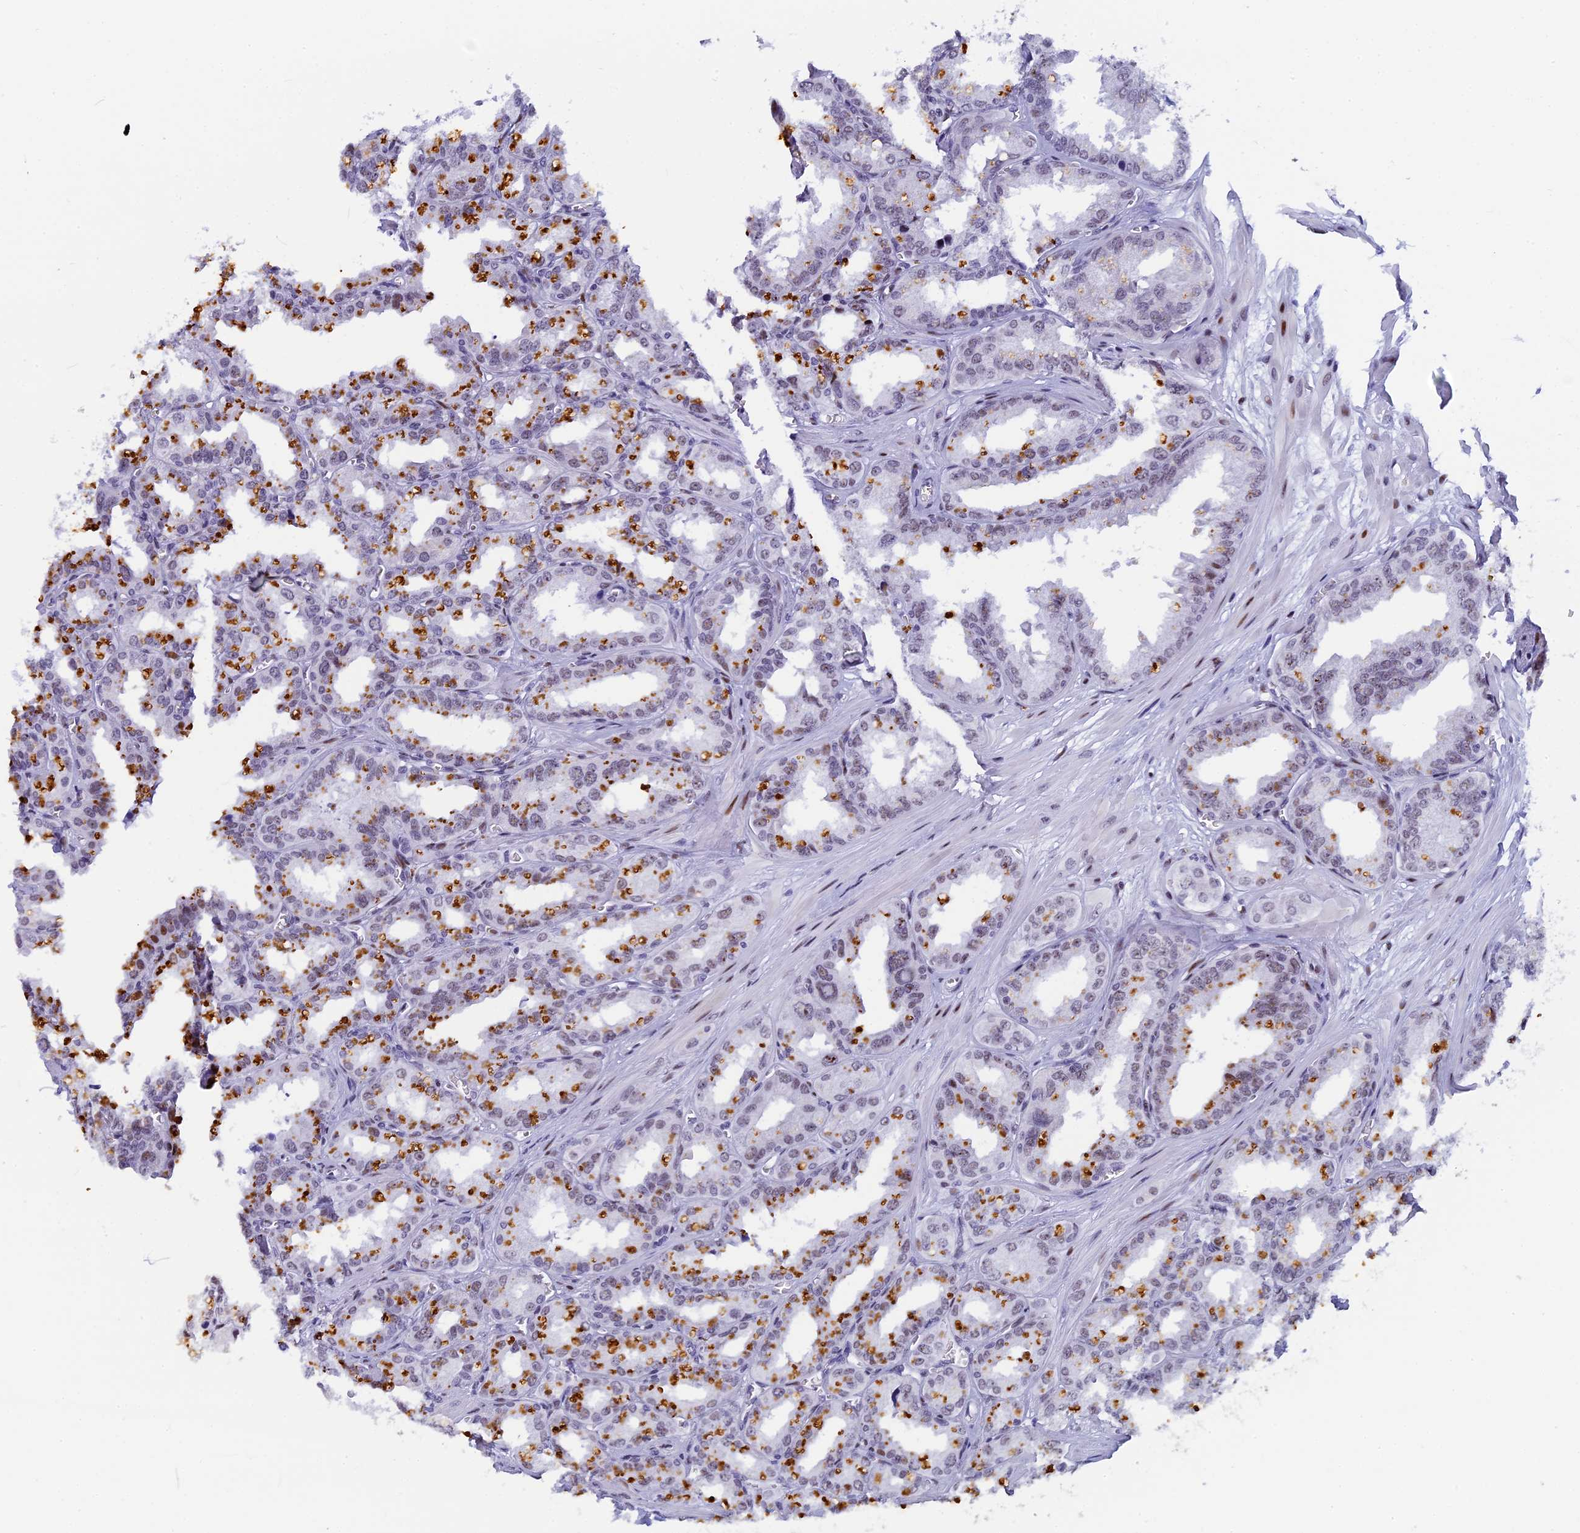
{"staining": {"intensity": "moderate", "quantity": "<25%", "location": "cytoplasmic/membranous,nuclear"}, "tissue": "seminal vesicle", "cell_type": "Glandular cells", "image_type": "normal", "snomed": [{"axis": "morphology", "description": "Normal tissue, NOS"}, {"axis": "topography", "description": "Prostate"}, {"axis": "topography", "description": "Seminal veicle"}], "caption": "Immunohistochemical staining of normal seminal vesicle demonstrates <25% levels of moderate cytoplasmic/membranous,nuclear protein expression in about <25% of glandular cells.", "gene": "NSA2", "patient": {"sex": "male", "age": 51}}